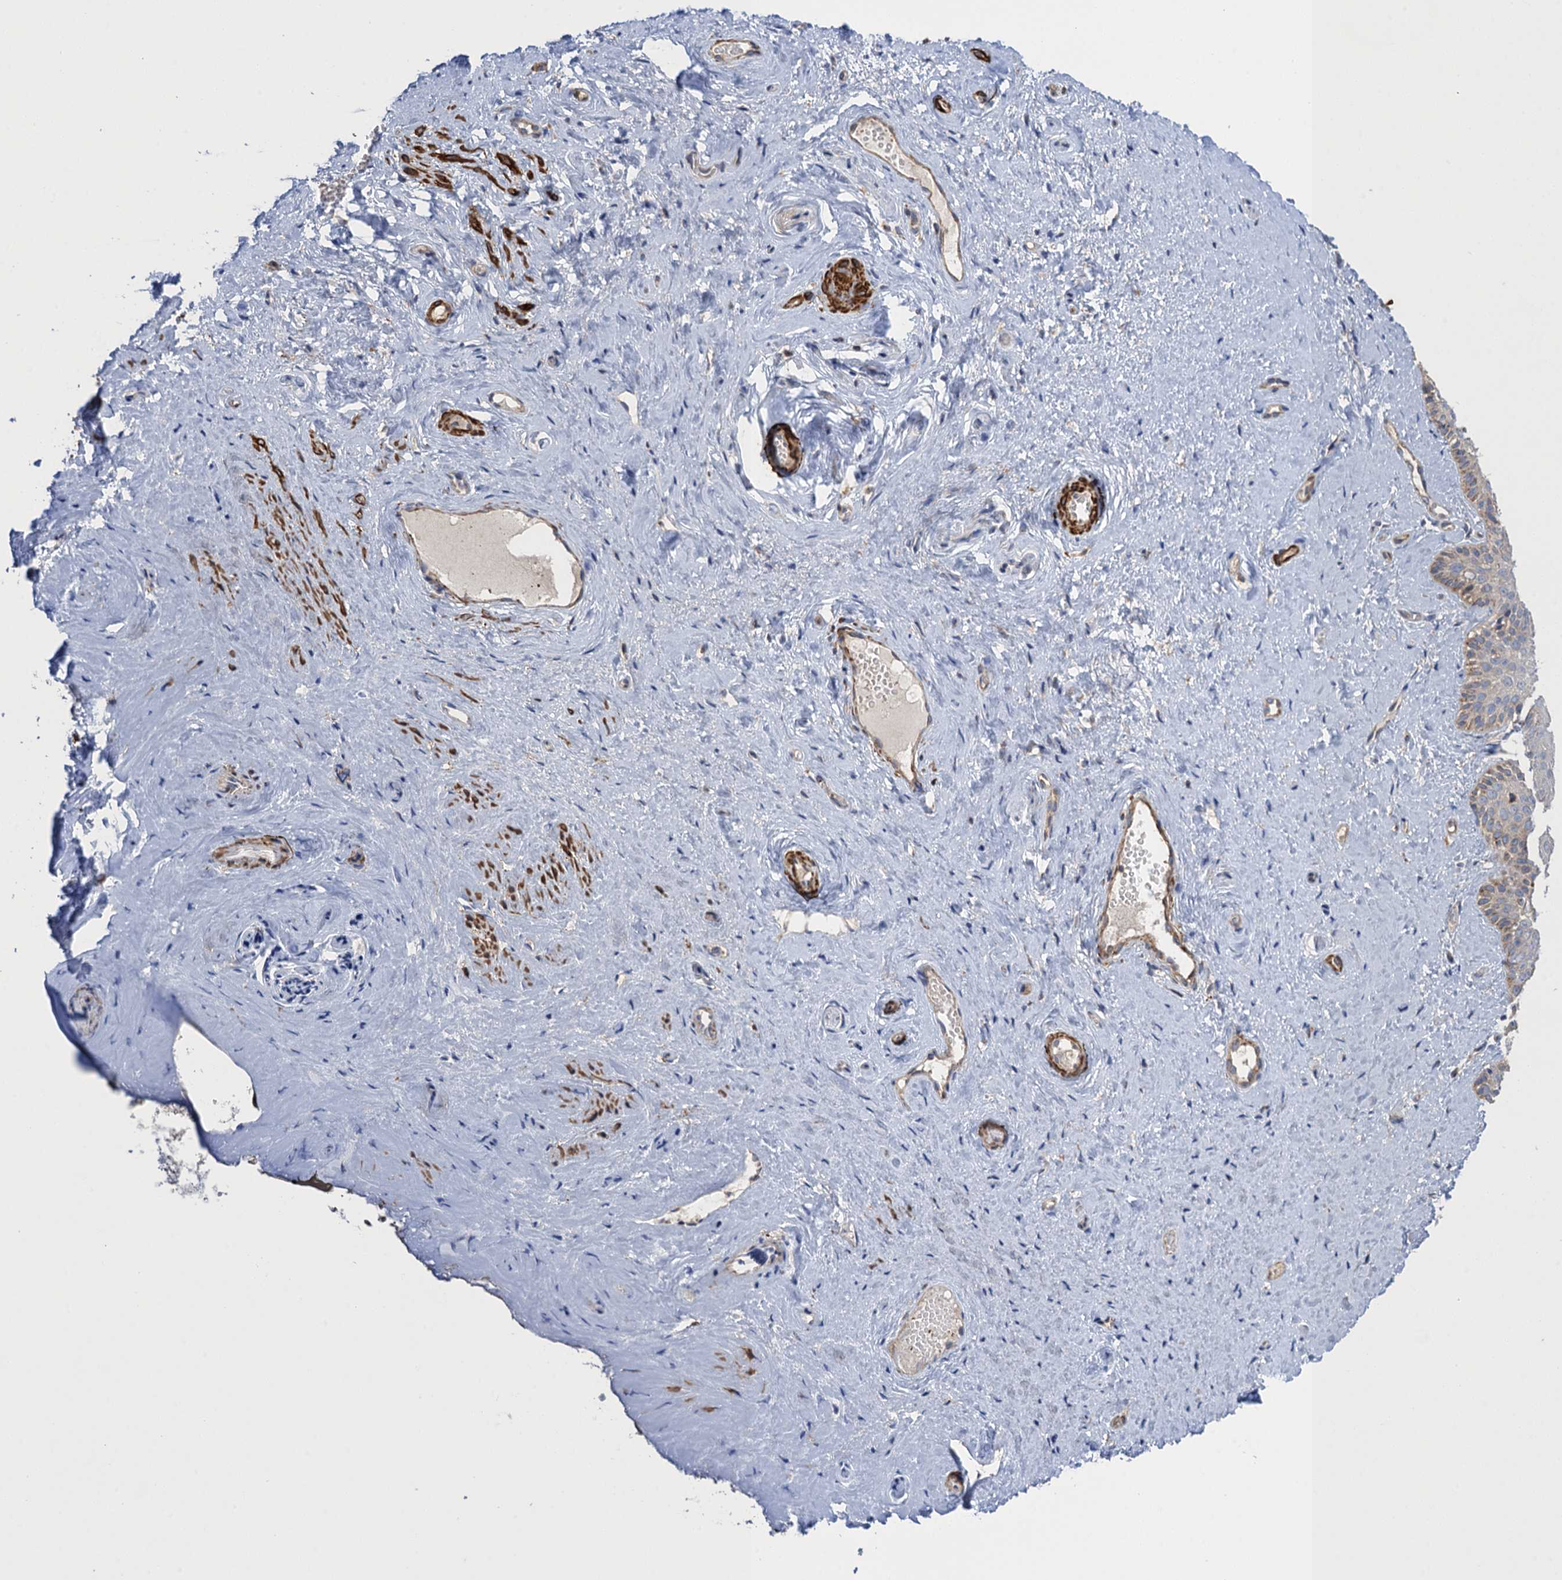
{"staining": {"intensity": "moderate", "quantity": "<25%", "location": "cytoplasmic/membranous"}, "tissue": "vagina", "cell_type": "Squamous epithelial cells", "image_type": "normal", "snomed": [{"axis": "morphology", "description": "Normal tissue, NOS"}, {"axis": "topography", "description": "Vagina"}, {"axis": "topography", "description": "Cervix"}], "caption": "IHC (DAB (3,3'-diaminobenzidine)) staining of benign vagina exhibits moderate cytoplasmic/membranous protein positivity in approximately <25% of squamous epithelial cells. (DAB IHC with brightfield microscopy, high magnification).", "gene": "WDR88", "patient": {"sex": "female", "age": 40}}